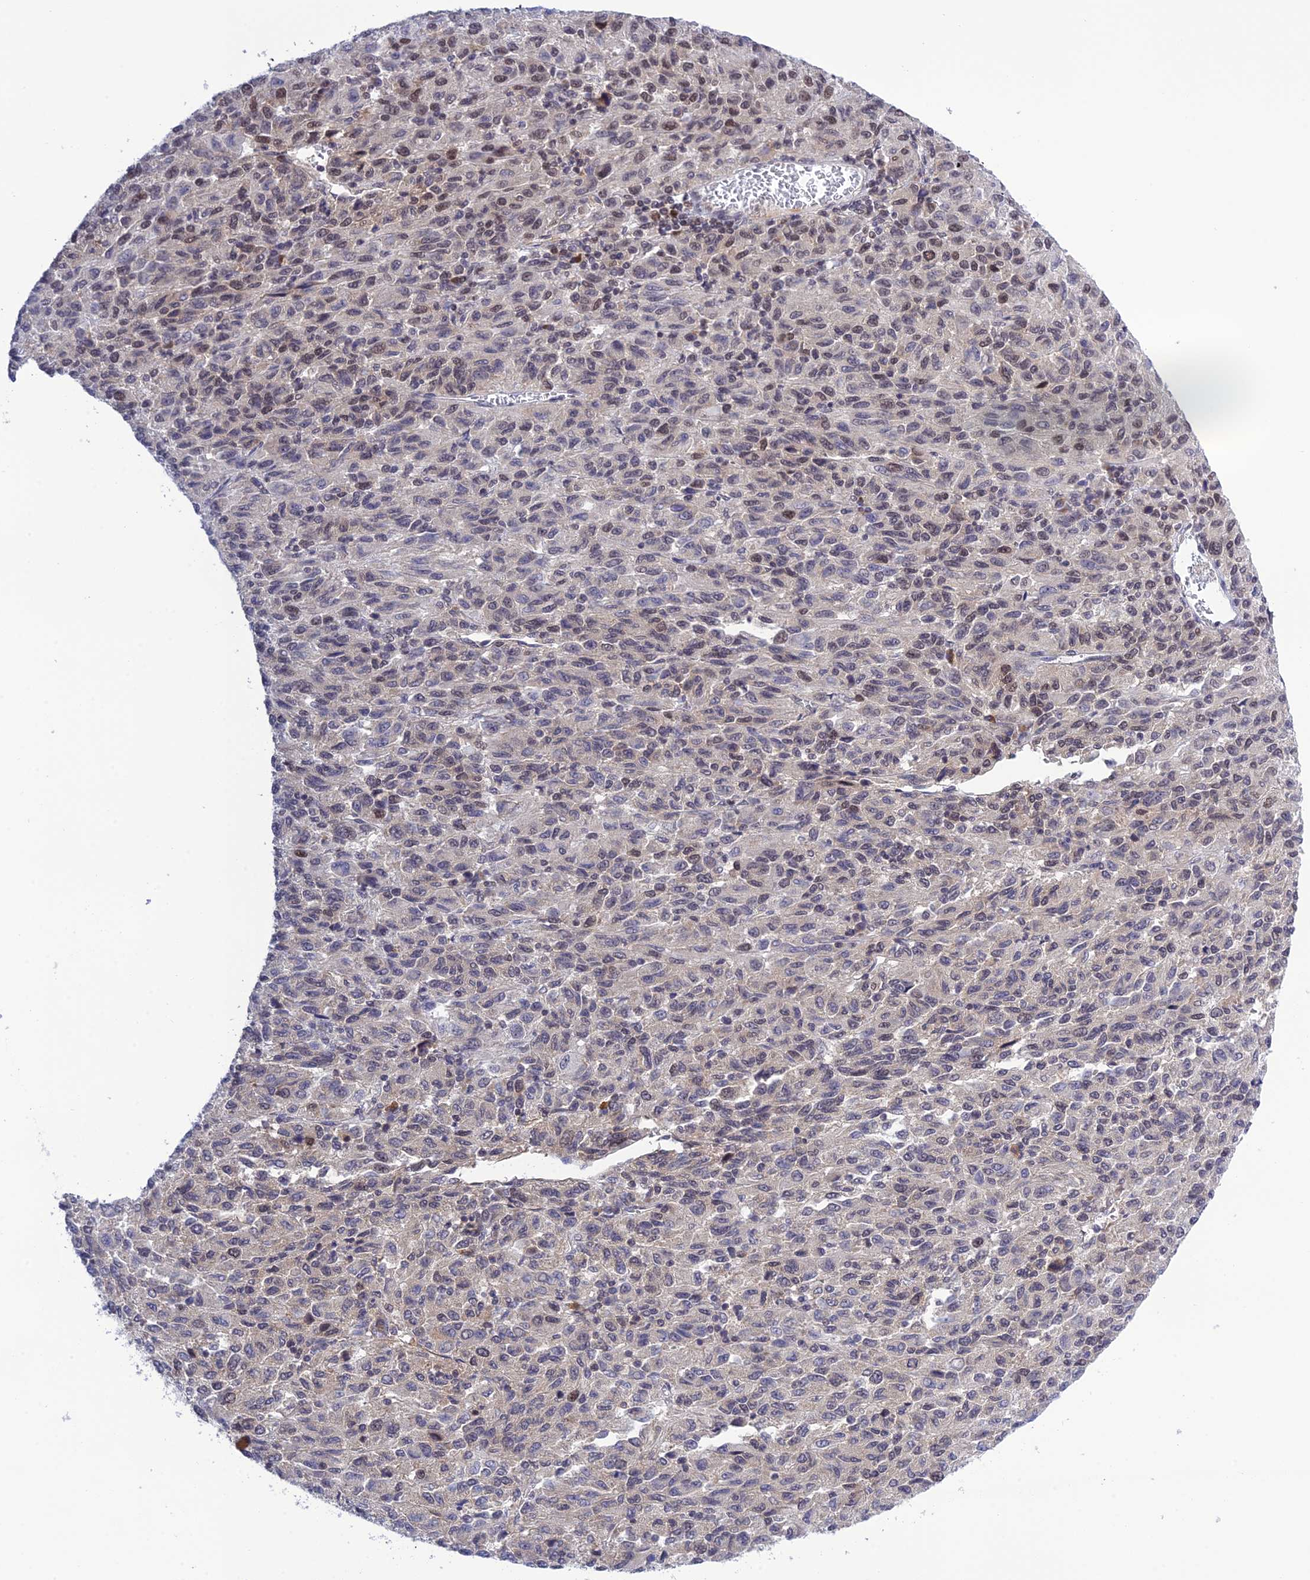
{"staining": {"intensity": "negative", "quantity": "none", "location": "none"}, "tissue": "melanoma", "cell_type": "Tumor cells", "image_type": "cancer", "snomed": [{"axis": "morphology", "description": "Malignant melanoma, Metastatic site"}, {"axis": "topography", "description": "Lung"}], "caption": "Tumor cells show no significant staining in melanoma.", "gene": "TCEA1", "patient": {"sex": "male", "age": 64}}